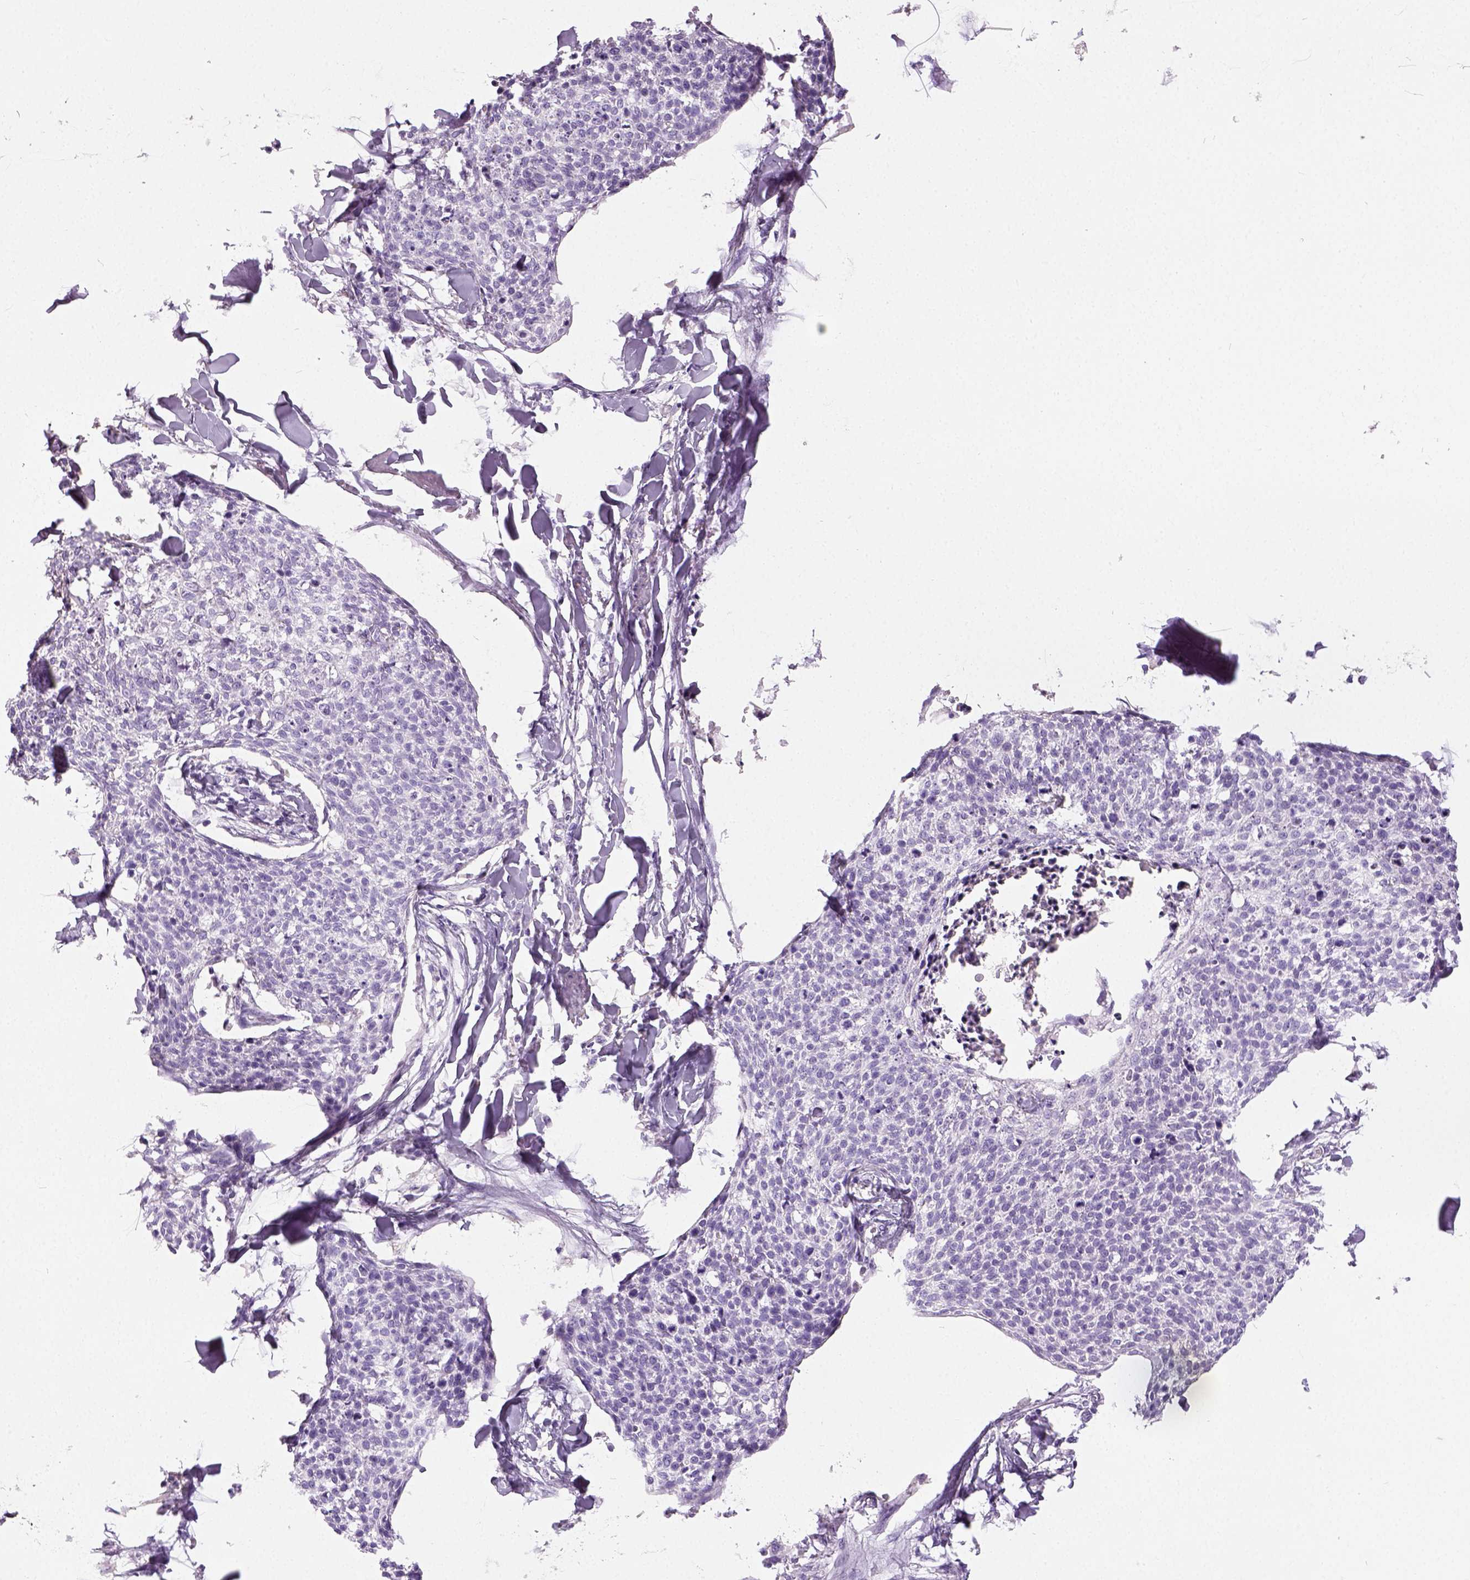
{"staining": {"intensity": "negative", "quantity": "none", "location": "none"}, "tissue": "skin cancer", "cell_type": "Tumor cells", "image_type": "cancer", "snomed": [{"axis": "morphology", "description": "Squamous cell carcinoma, NOS"}, {"axis": "topography", "description": "Skin"}, {"axis": "topography", "description": "Vulva"}], "caption": "Micrograph shows no significant protein positivity in tumor cells of skin cancer. (DAB (3,3'-diaminobenzidine) IHC visualized using brightfield microscopy, high magnification).", "gene": "NECAB2", "patient": {"sex": "female", "age": 75}}